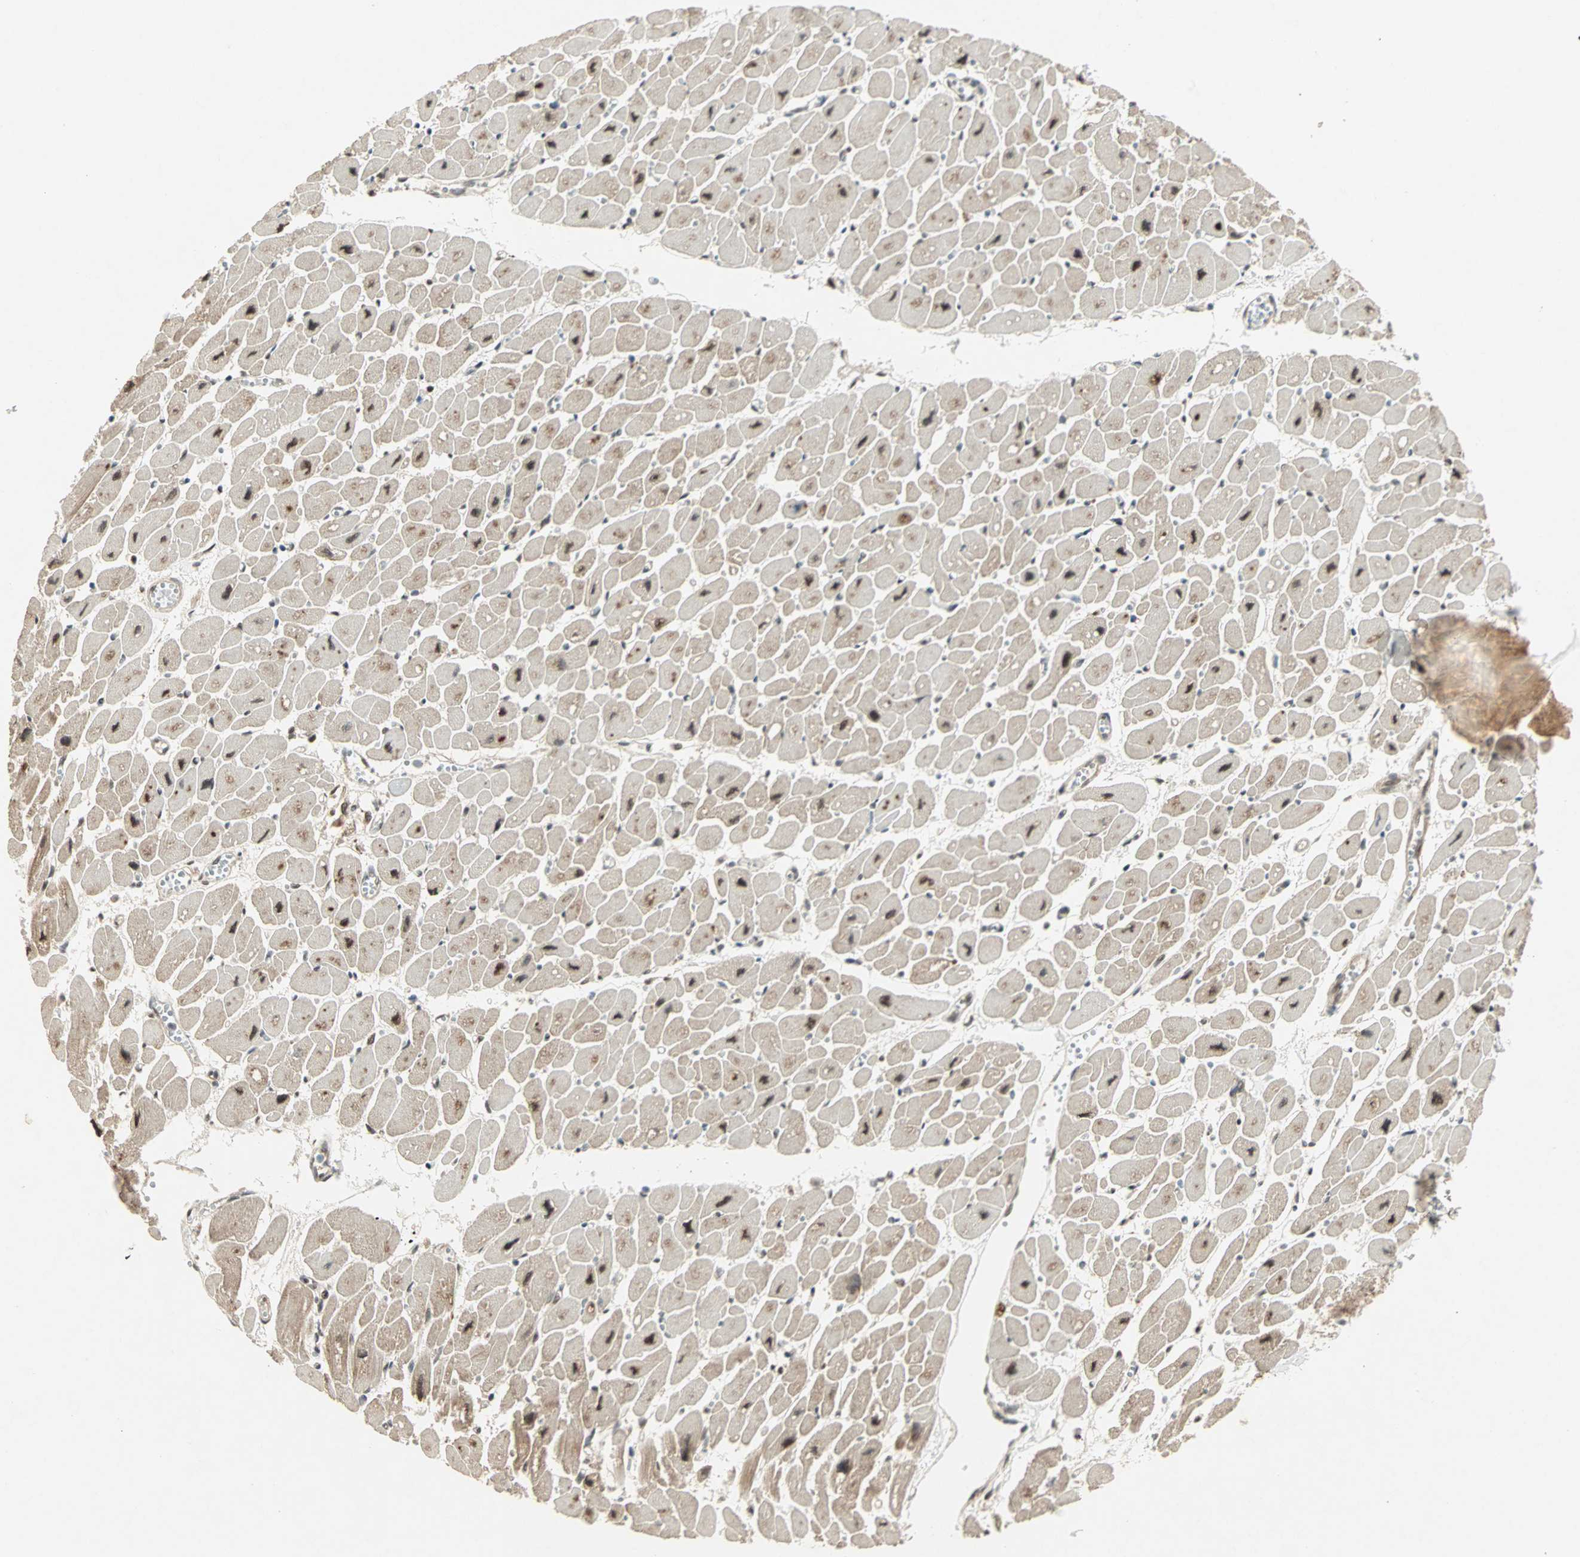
{"staining": {"intensity": "moderate", "quantity": ">75%", "location": "nuclear"}, "tissue": "heart muscle", "cell_type": "Cardiomyocytes", "image_type": "normal", "snomed": [{"axis": "morphology", "description": "Normal tissue, NOS"}, {"axis": "topography", "description": "Heart"}], "caption": "The image exhibits immunohistochemical staining of normal heart muscle. There is moderate nuclear expression is seen in about >75% of cardiomyocytes. The protein of interest is stained brown, and the nuclei are stained in blue (DAB (3,3'-diaminobenzidine) IHC with brightfield microscopy, high magnification).", "gene": "ZNF701", "patient": {"sex": "female", "age": 54}}